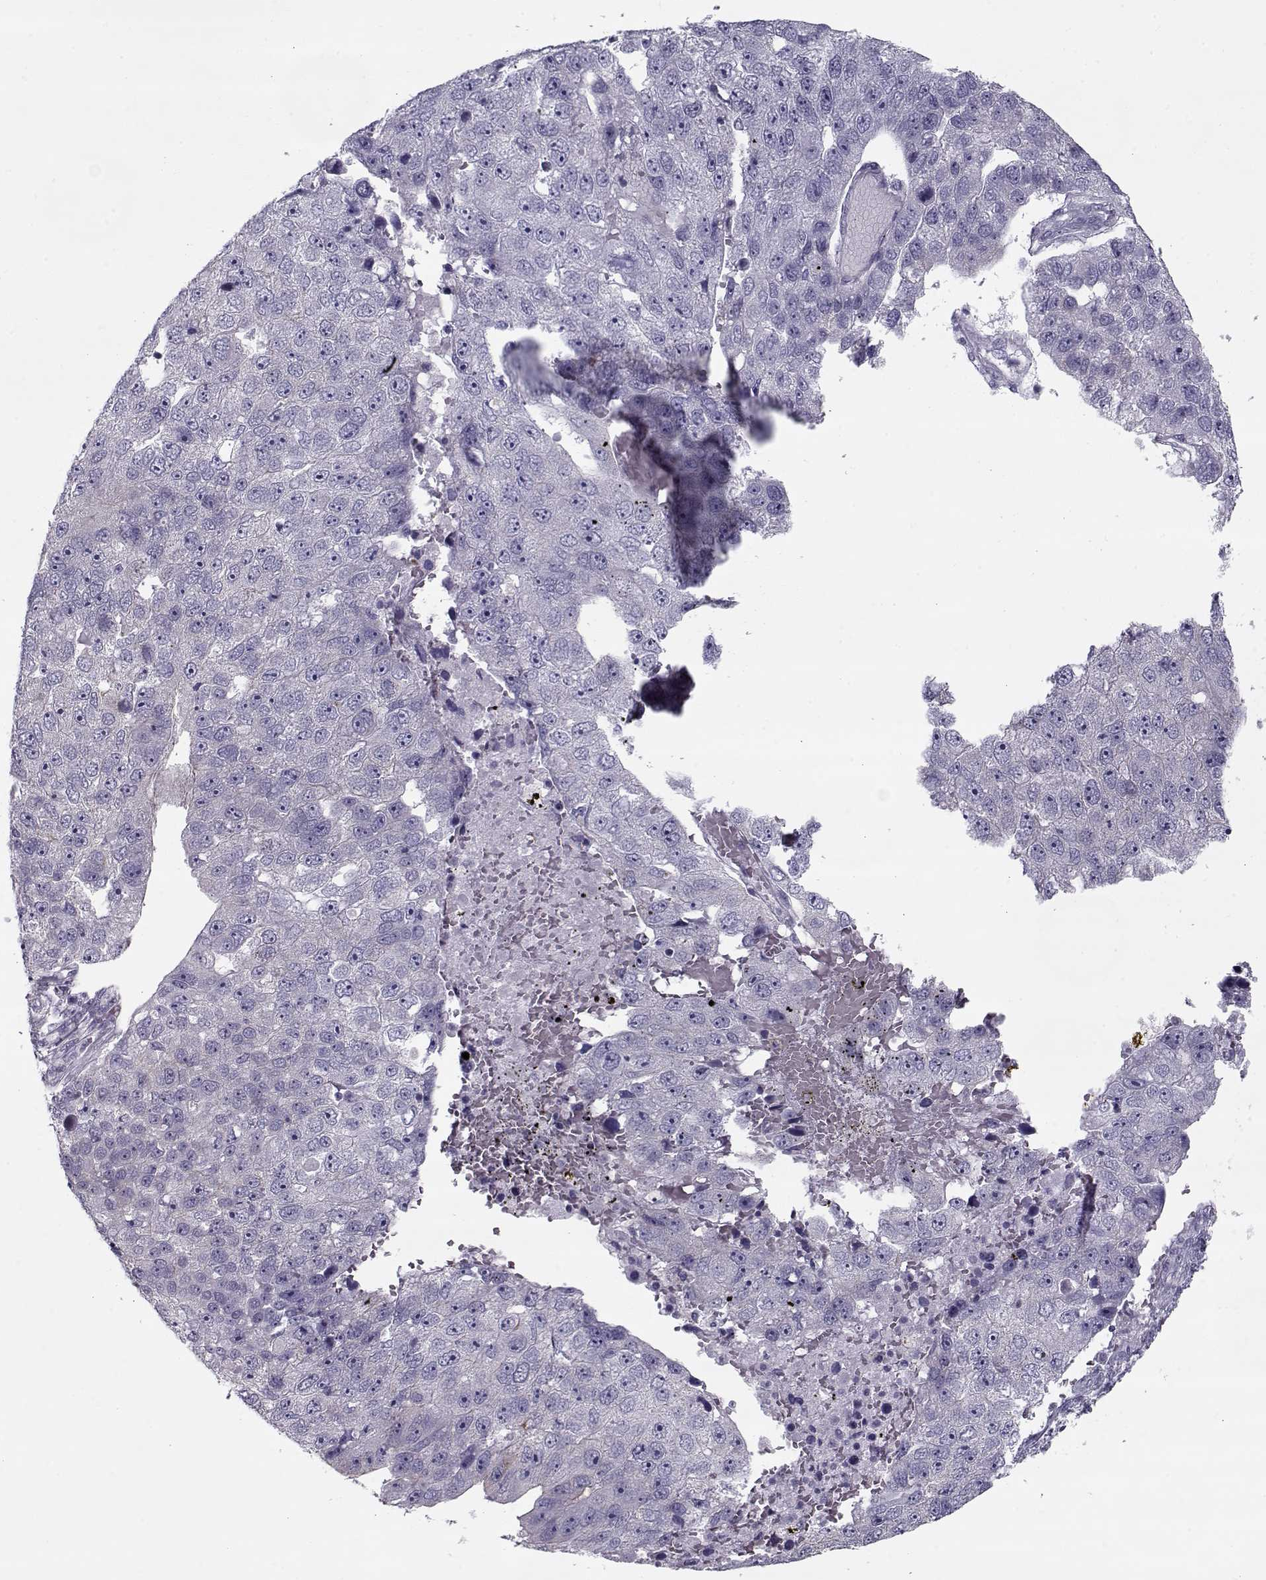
{"staining": {"intensity": "negative", "quantity": "none", "location": "none"}, "tissue": "pancreatic cancer", "cell_type": "Tumor cells", "image_type": "cancer", "snomed": [{"axis": "morphology", "description": "Adenocarcinoma, NOS"}, {"axis": "topography", "description": "Pancreas"}], "caption": "Adenocarcinoma (pancreatic) stained for a protein using IHC exhibits no expression tumor cells.", "gene": "PP2D1", "patient": {"sex": "female", "age": 61}}